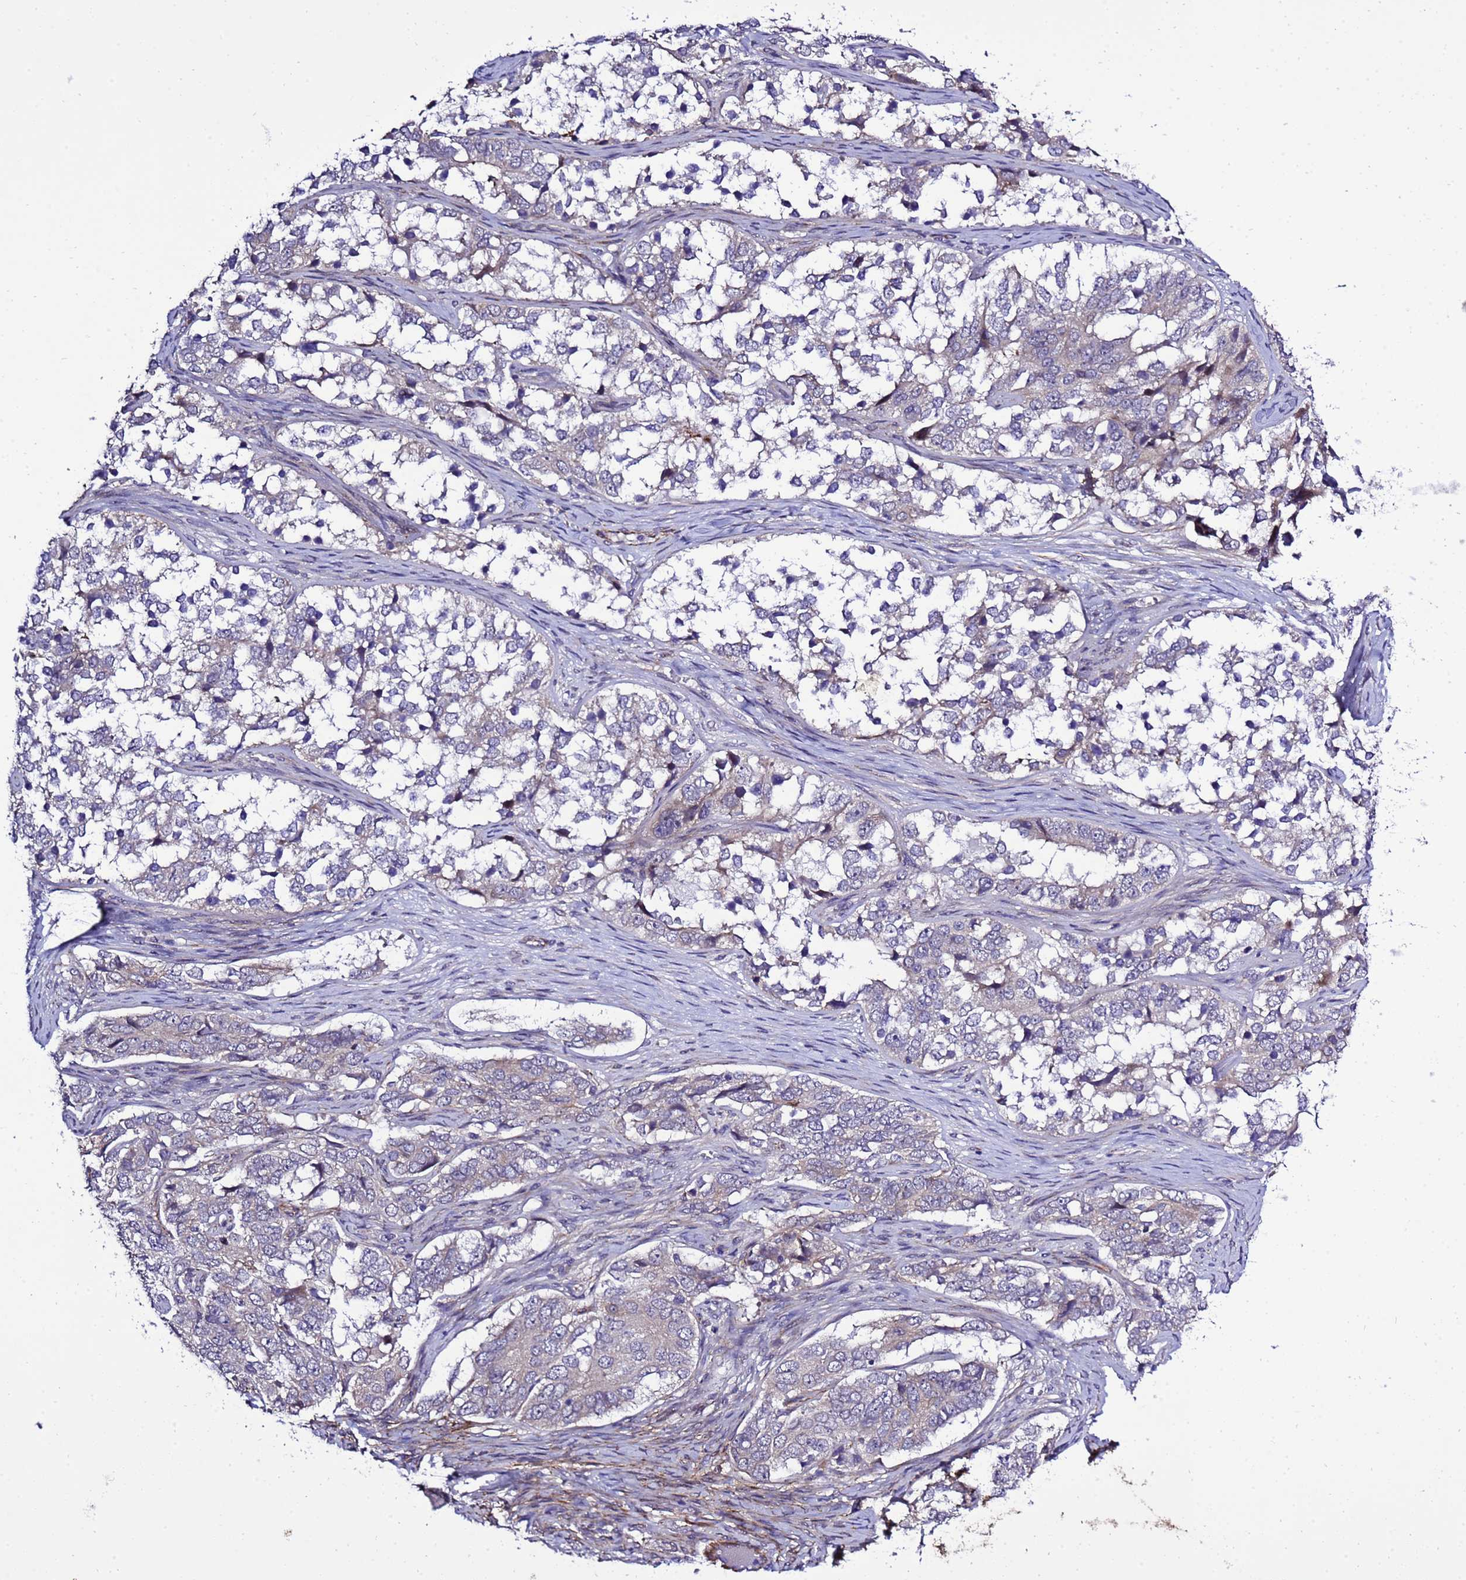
{"staining": {"intensity": "negative", "quantity": "none", "location": "none"}, "tissue": "ovarian cancer", "cell_type": "Tumor cells", "image_type": "cancer", "snomed": [{"axis": "morphology", "description": "Carcinoma, endometroid"}, {"axis": "topography", "description": "Ovary"}], "caption": "IHC of human ovarian endometroid carcinoma reveals no positivity in tumor cells.", "gene": "GZF1", "patient": {"sex": "female", "age": 51}}